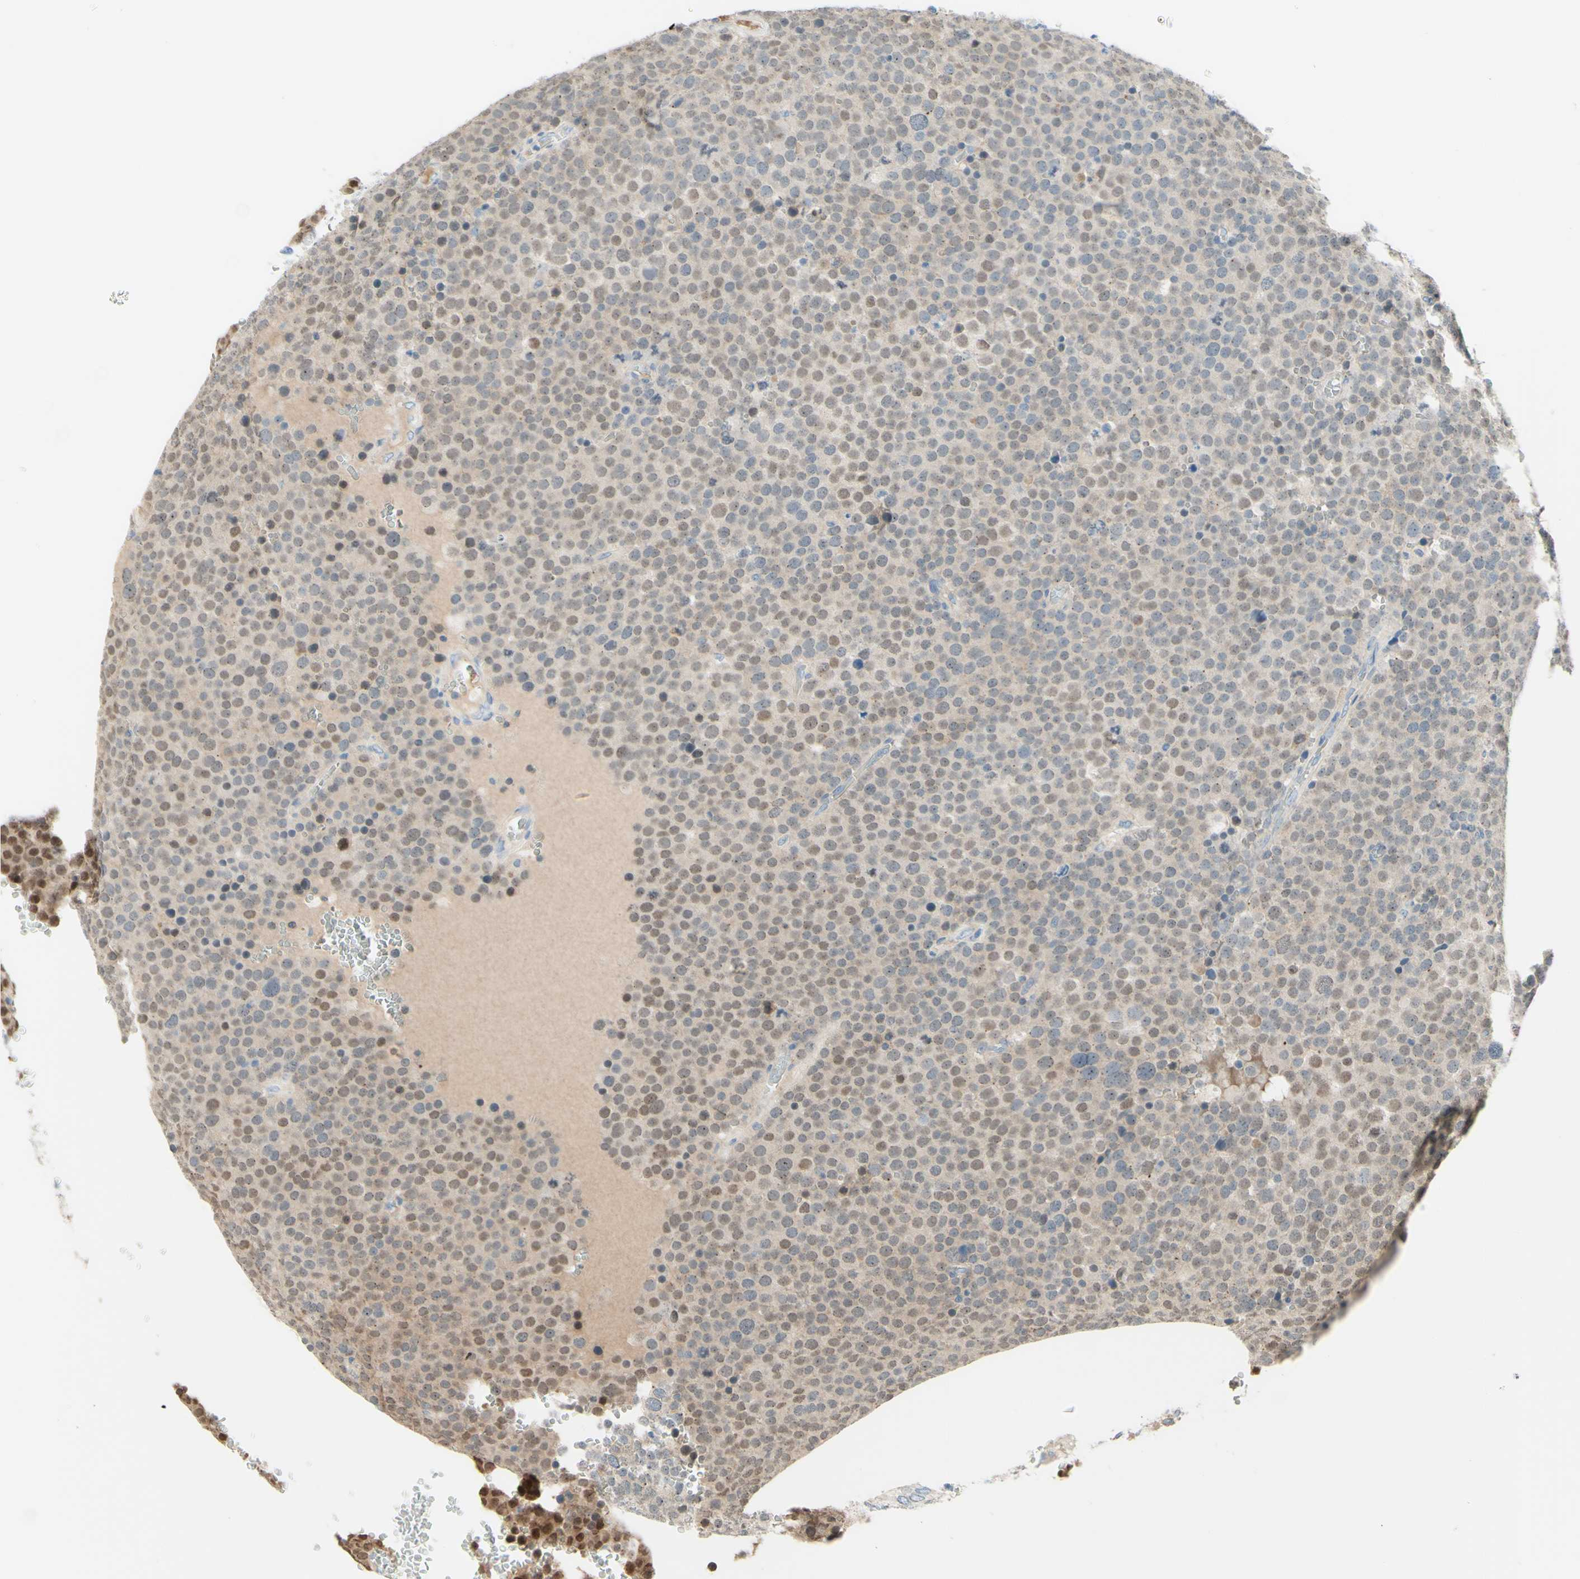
{"staining": {"intensity": "moderate", "quantity": "25%-75%", "location": "cytoplasmic/membranous,nuclear"}, "tissue": "testis cancer", "cell_type": "Tumor cells", "image_type": "cancer", "snomed": [{"axis": "morphology", "description": "Seminoma, NOS"}, {"axis": "topography", "description": "Testis"}], "caption": "A micrograph of testis cancer stained for a protein displays moderate cytoplasmic/membranous and nuclear brown staining in tumor cells.", "gene": "MTM1", "patient": {"sex": "male", "age": 71}}